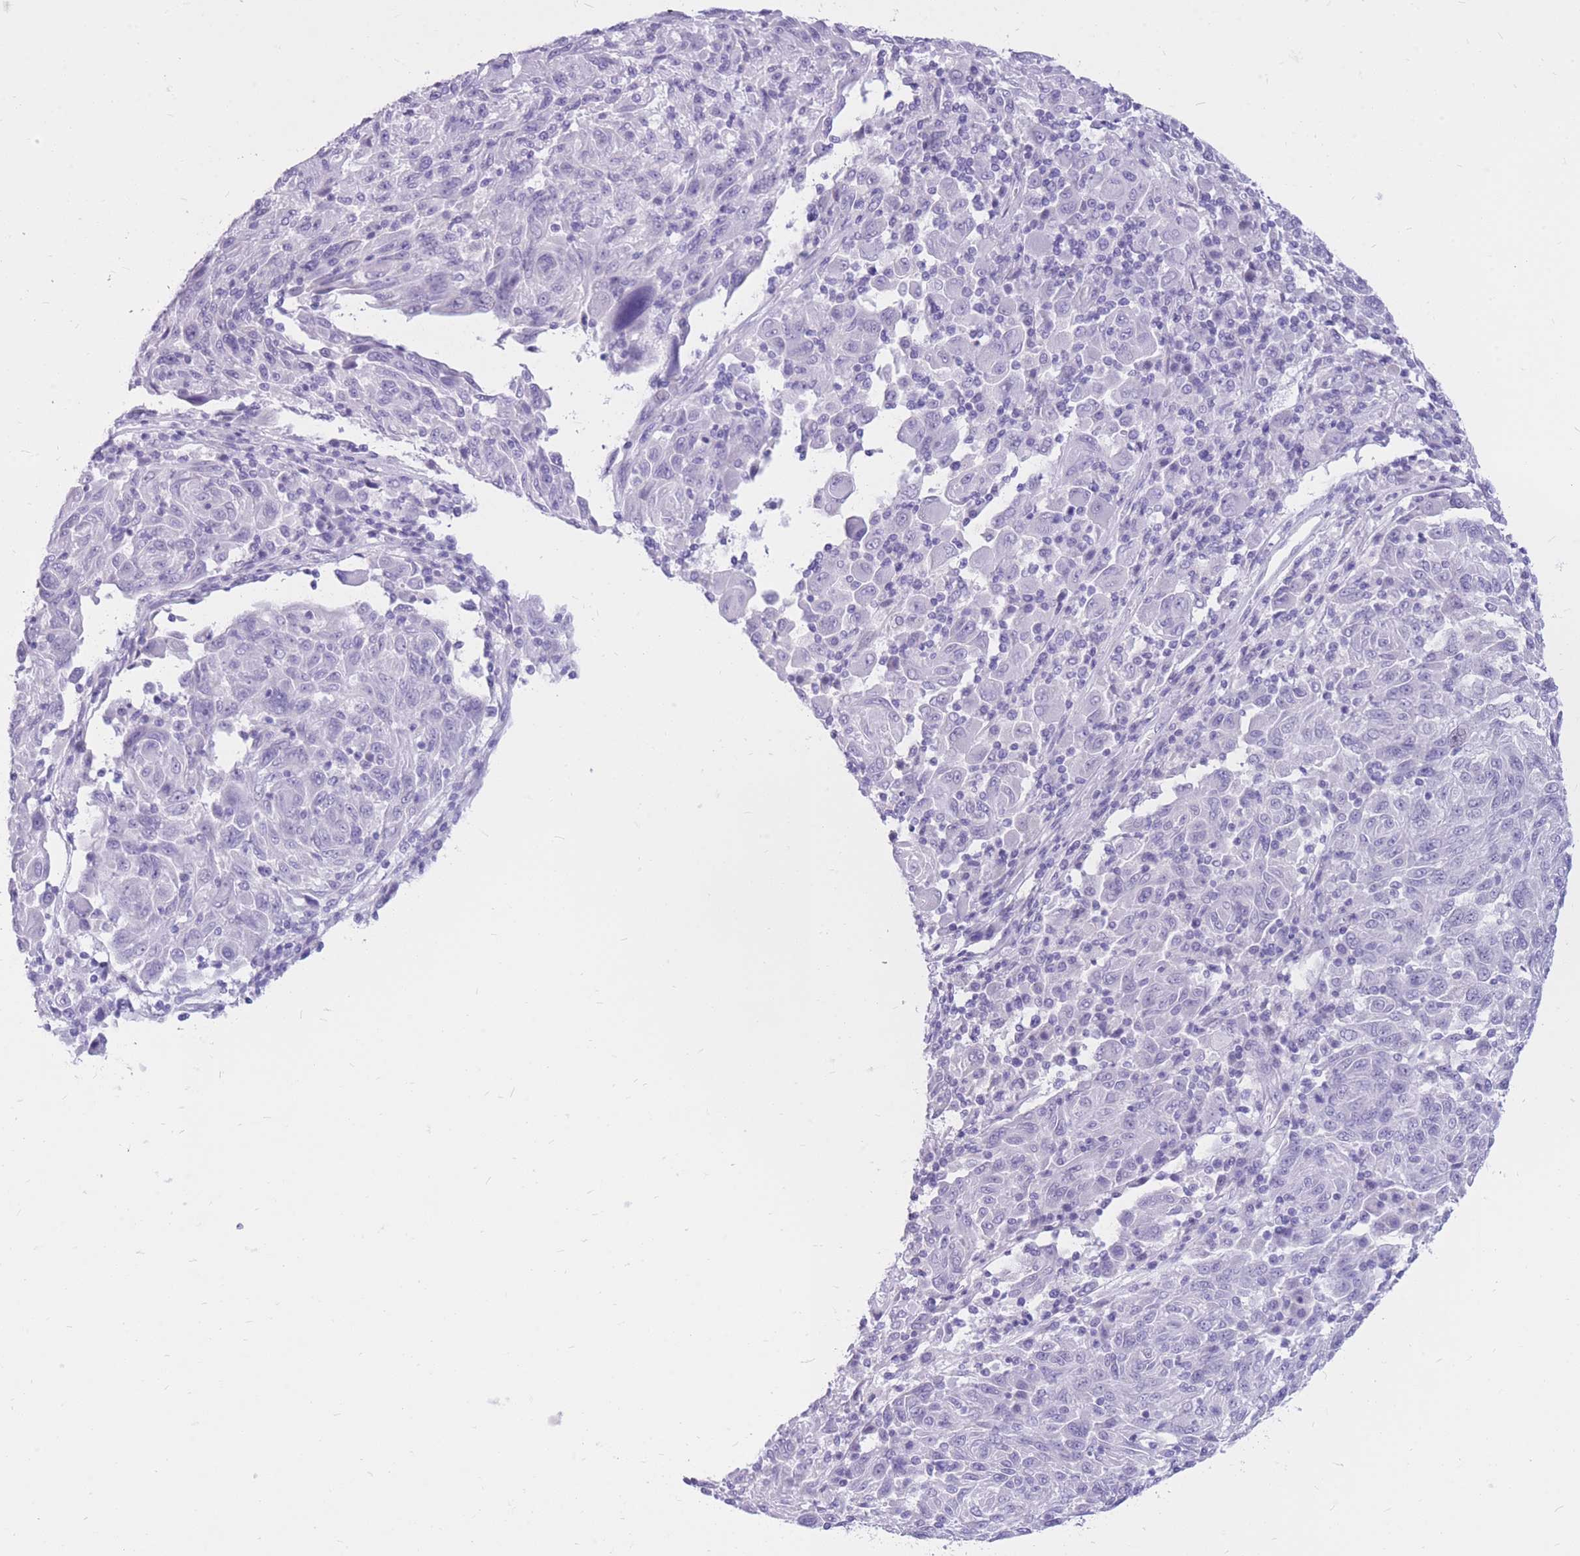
{"staining": {"intensity": "negative", "quantity": "none", "location": "none"}, "tissue": "melanoma", "cell_type": "Tumor cells", "image_type": "cancer", "snomed": [{"axis": "morphology", "description": "Malignant melanoma, NOS"}, {"axis": "topography", "description": "Skin"}], "caption": "DAB (3,3'-diaminobenzidine) immunohistochemical staining of melanoma displays no significant positivity in tumor cells.", "gene": "CYP21A2", "patient": {"sex": "male", "age": 53}}